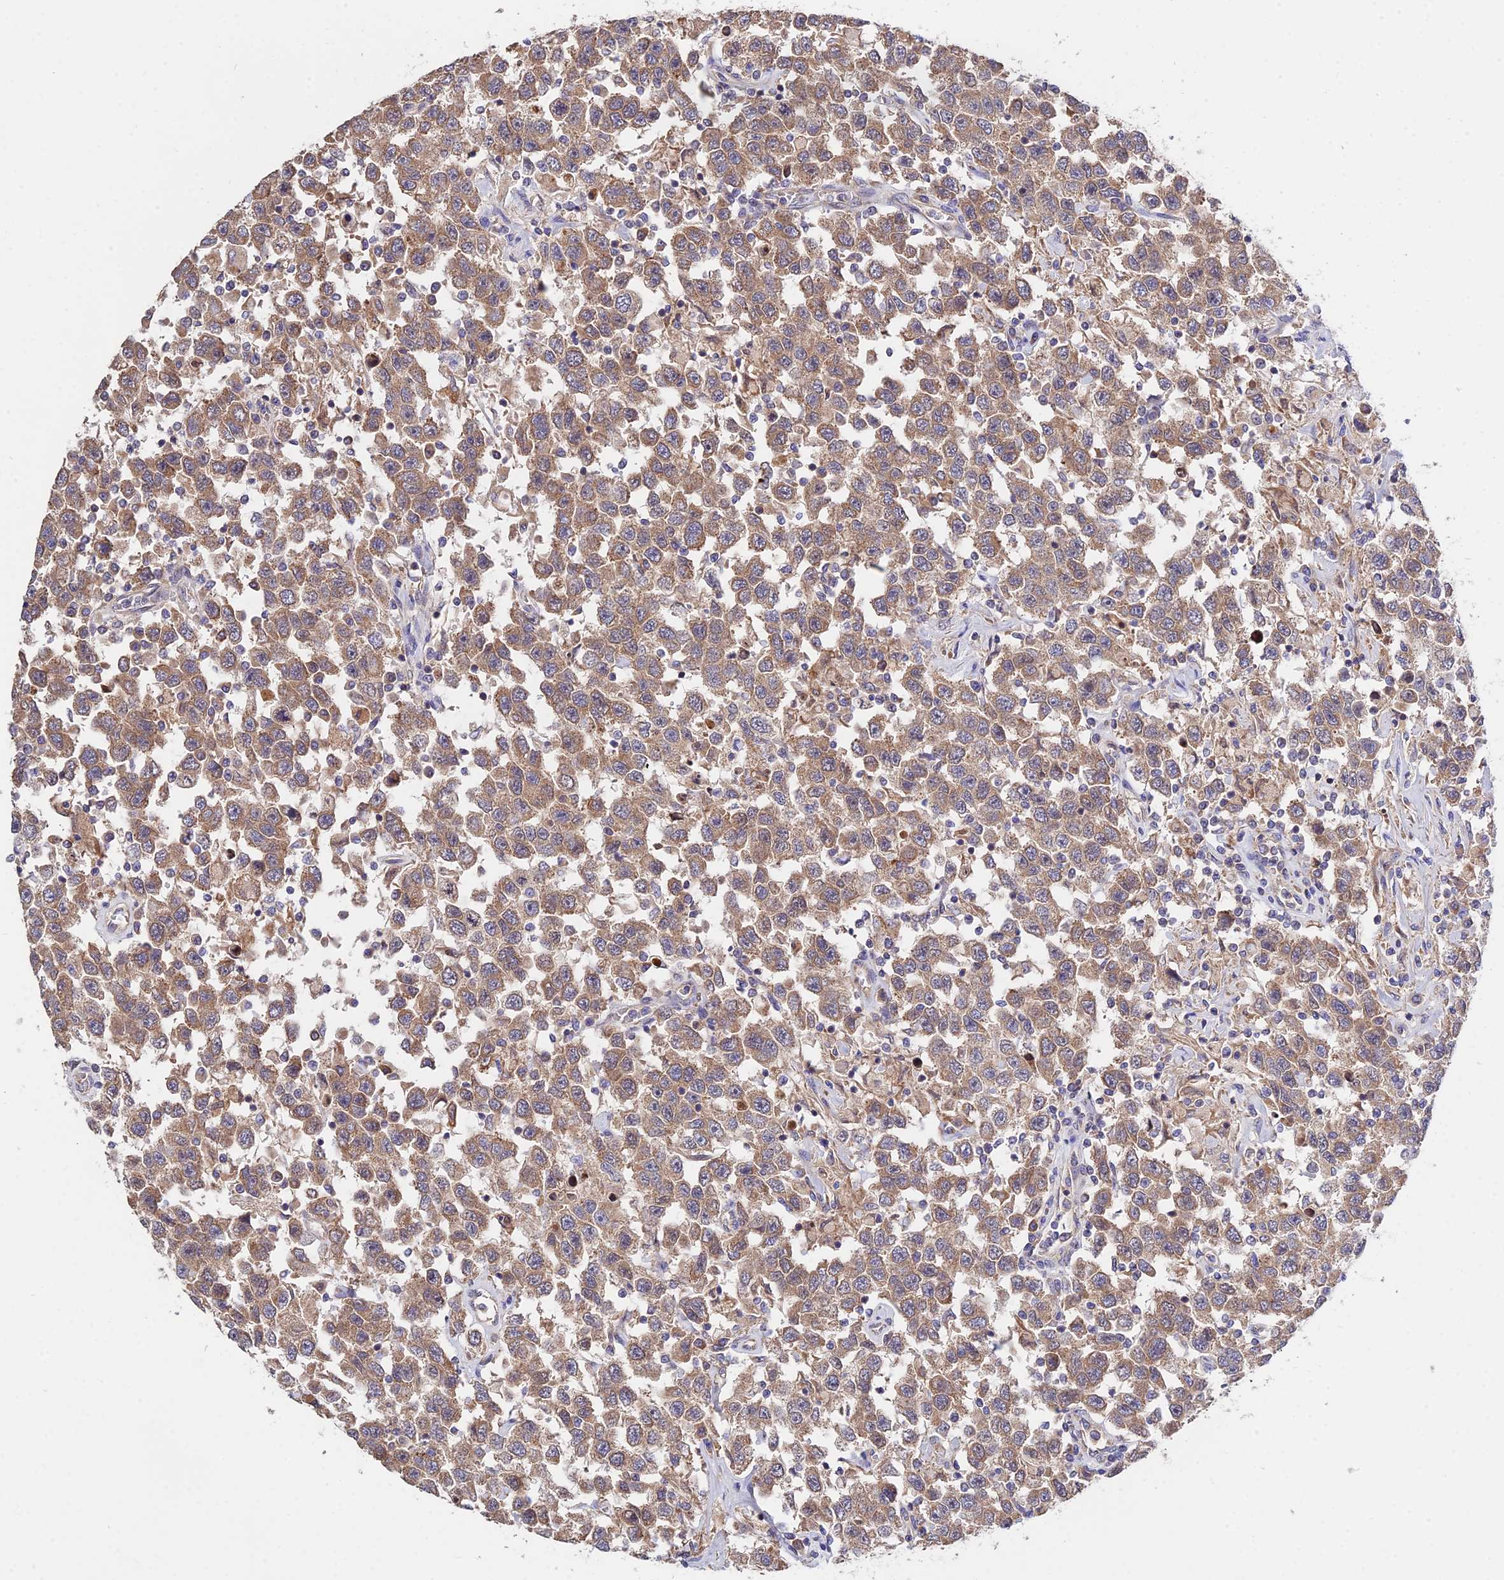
{"staining": {"intensity": "moderate", "quantity": ">75%", "location": "cytoplasmic/membranous"}, "tissue": "testis cancer", "cell_type": "Tumor cells", "image_type": "cancer", "snomed": [{"axis": "morphology", "description": "Seminoma, NOS"}, {"axis": "topography", "description": "Testis"}], "caption": "Human testis cancer stained with a protein marker demonstrates moderate staining in tumor cells.", "gene": "CDC37L1", "patient": {"sex": "male", "age": 41}}